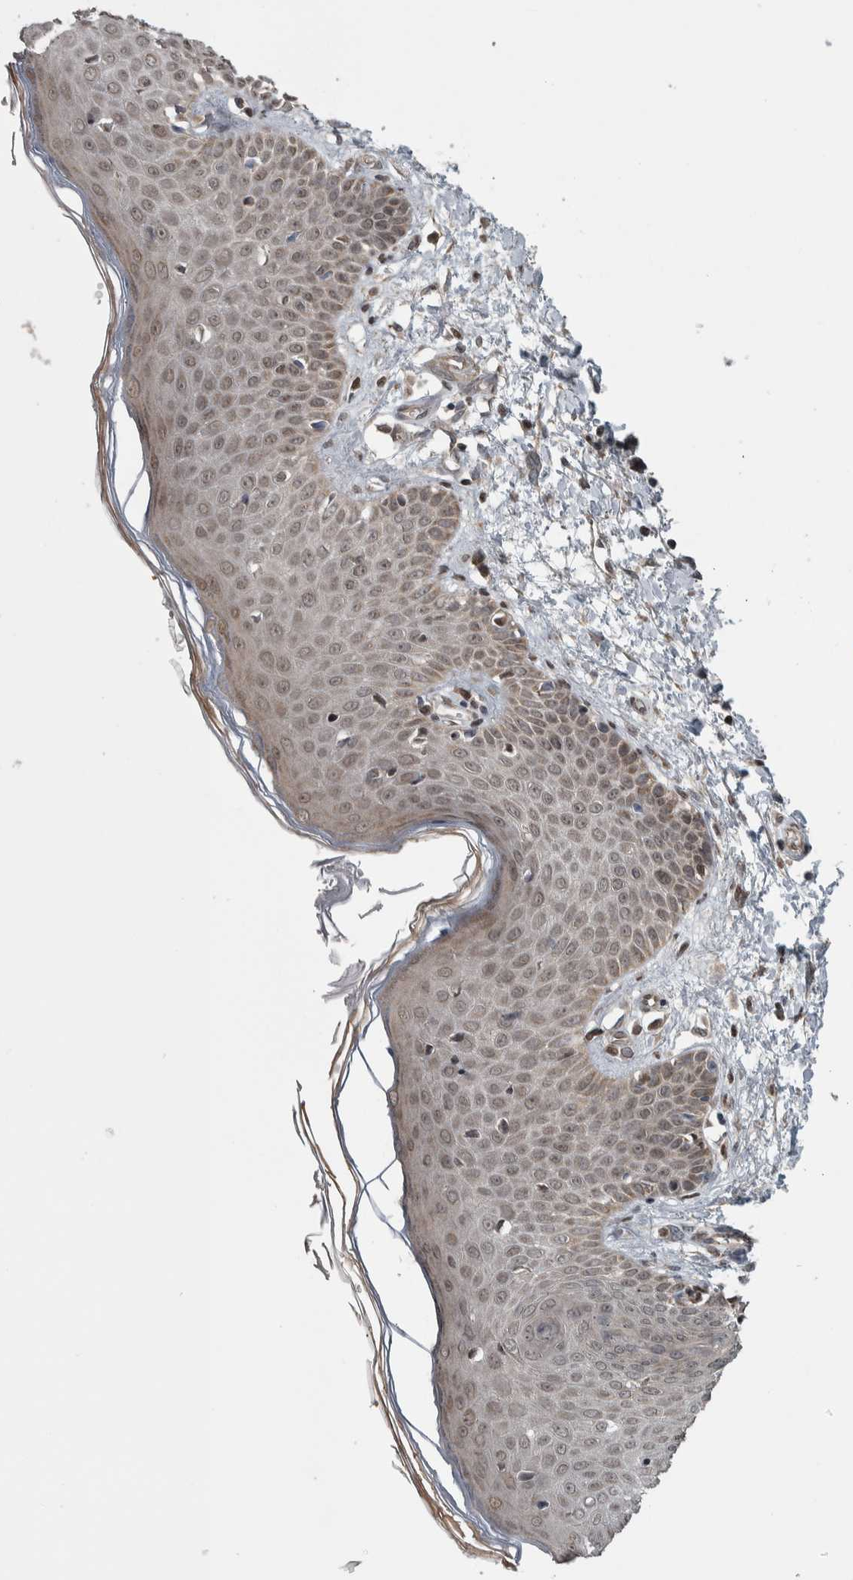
{"staining": {"intensity": "weak", "quantity": ">75%", "location": "cytoplasmic/membranous,nuclear"}, "tissue": "skin", "cell_type": "Fibroblasts", "image_type": "normal", "snomed": [{"axis": "morphology", "description": "Normal tissue, NOS"}, {"axis": "morphology", "description": "Inflammation, NOS"}, {"axis": "topography", "description": "Skin"}], "caption": "Protein staining reveals weak cytoplasmic/membranous,nuclear staining in about >75% of fibroblasts in normal skin.", "gene": "CWC27", "patient": {"sex": "female", "age": 44}}